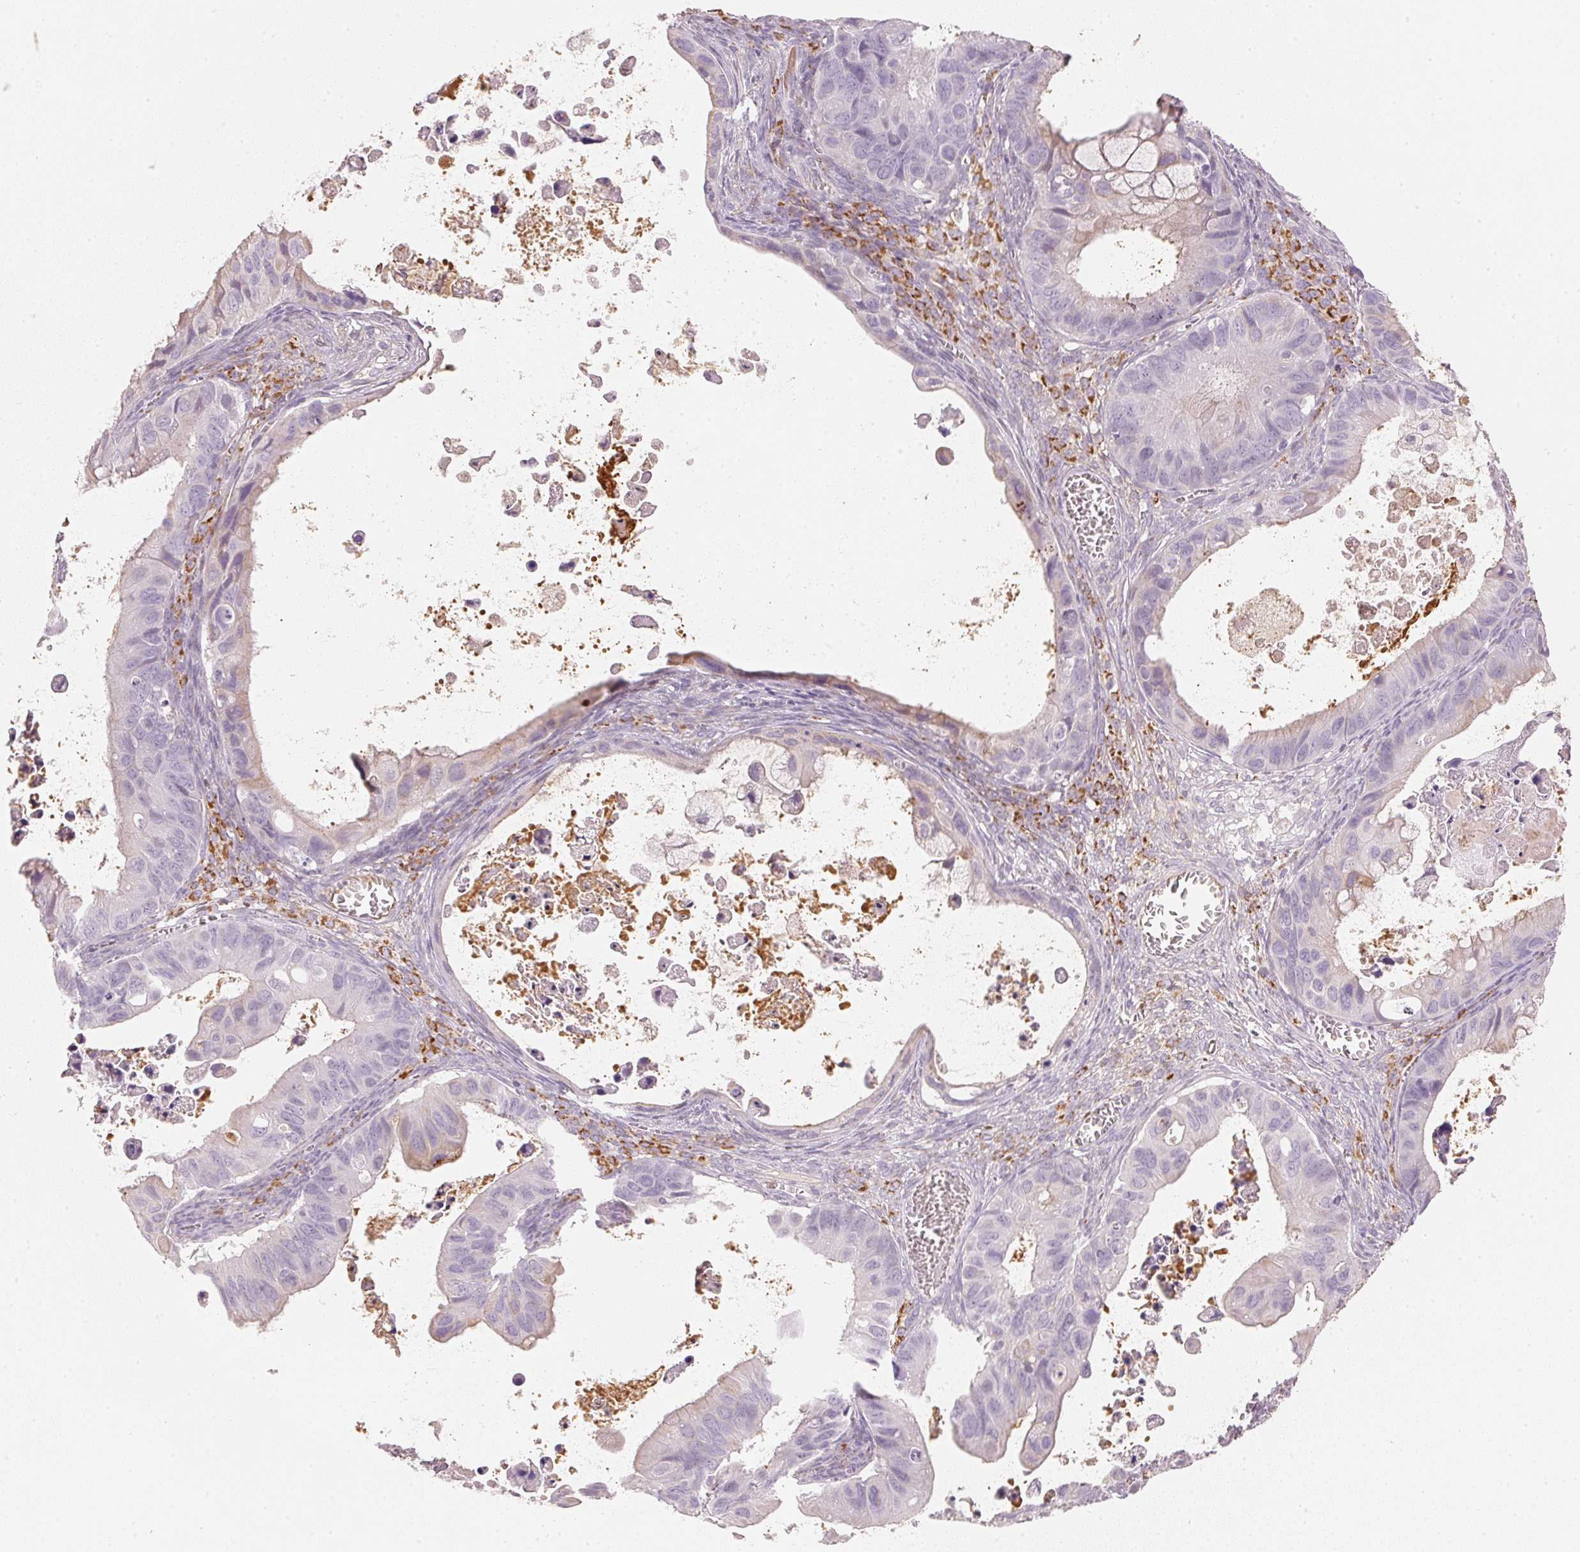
{"staining": {"intensity": "negative", "quantity": "none", "location": "none"}, "tissue": "ovarian cancer", "cell_type": "Tumor cells", "image_type": "cancer", "snomed": [{"axis": "morphology", "description": "Cystadenocarcinoma, mucinous, NOS"}, {"axis": "topography", "description": "Ovary"}], "caption": "The image displays no significant staining in tumor cells of ovarian cancer.", "gene": "RMDN2", "patient": {"sex": "female", "age": 64}}